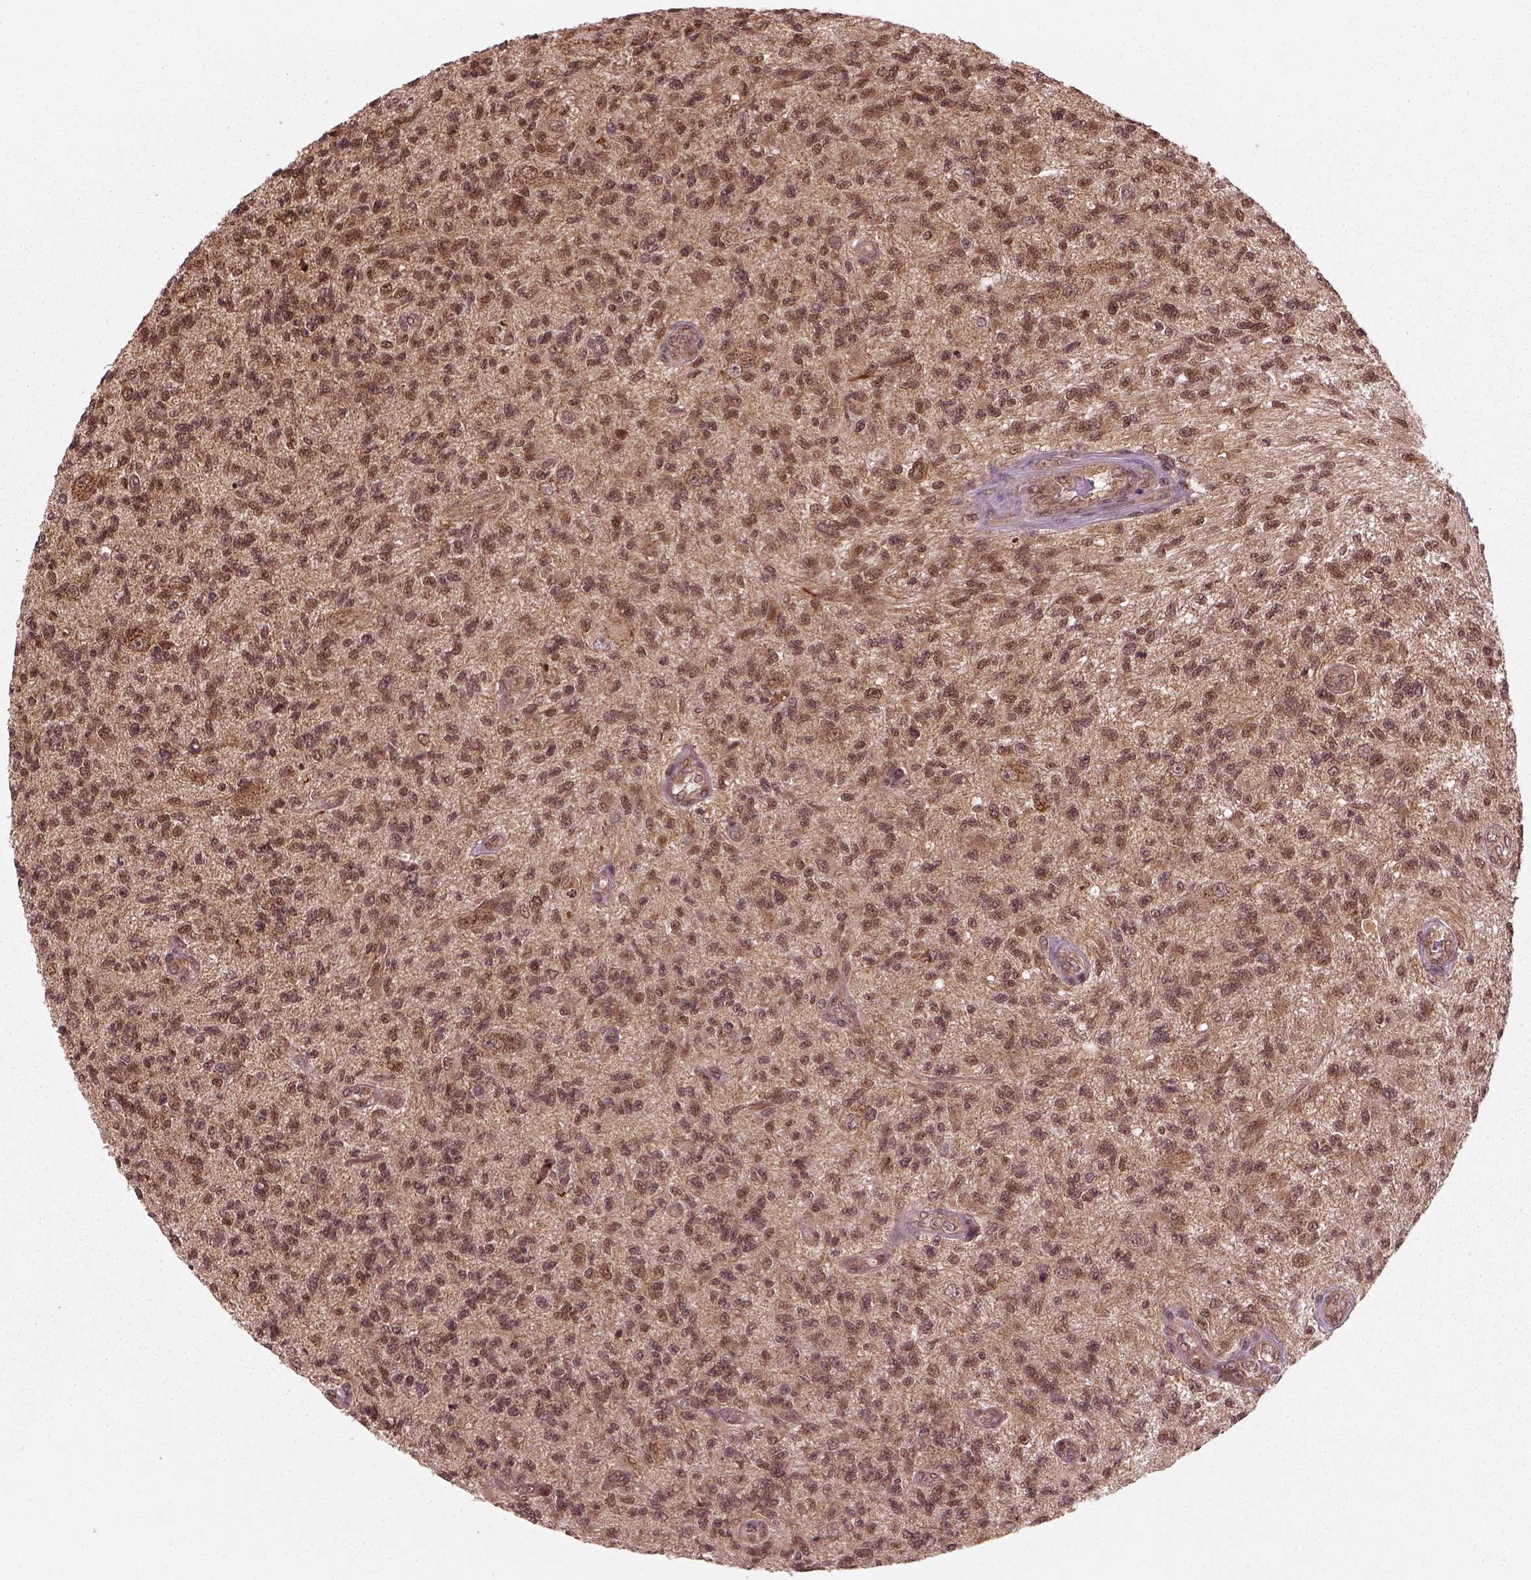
{"staining": {"intensity": "moderate", "quantity": ">75%", "location": "cytoplasmic/membranous,nuclear"}, "tissue": "glioma", "cell_type": "Tumor cells", "image_type": "cancer", "snomed": [{"axis": "morphology", "description": "Glioma, malignant, High grade"}, {"axis": "topography", "description": "Brain"}], "caption": "Immunohistochemical staining of human malignant high-grade glioma reveals moderate cytoplasmic/membranous and nuclear protein staining in approximately >75% of tumor cells.", "gene": "NUDT9", "patient": {"sex": "male", "age": 56}}